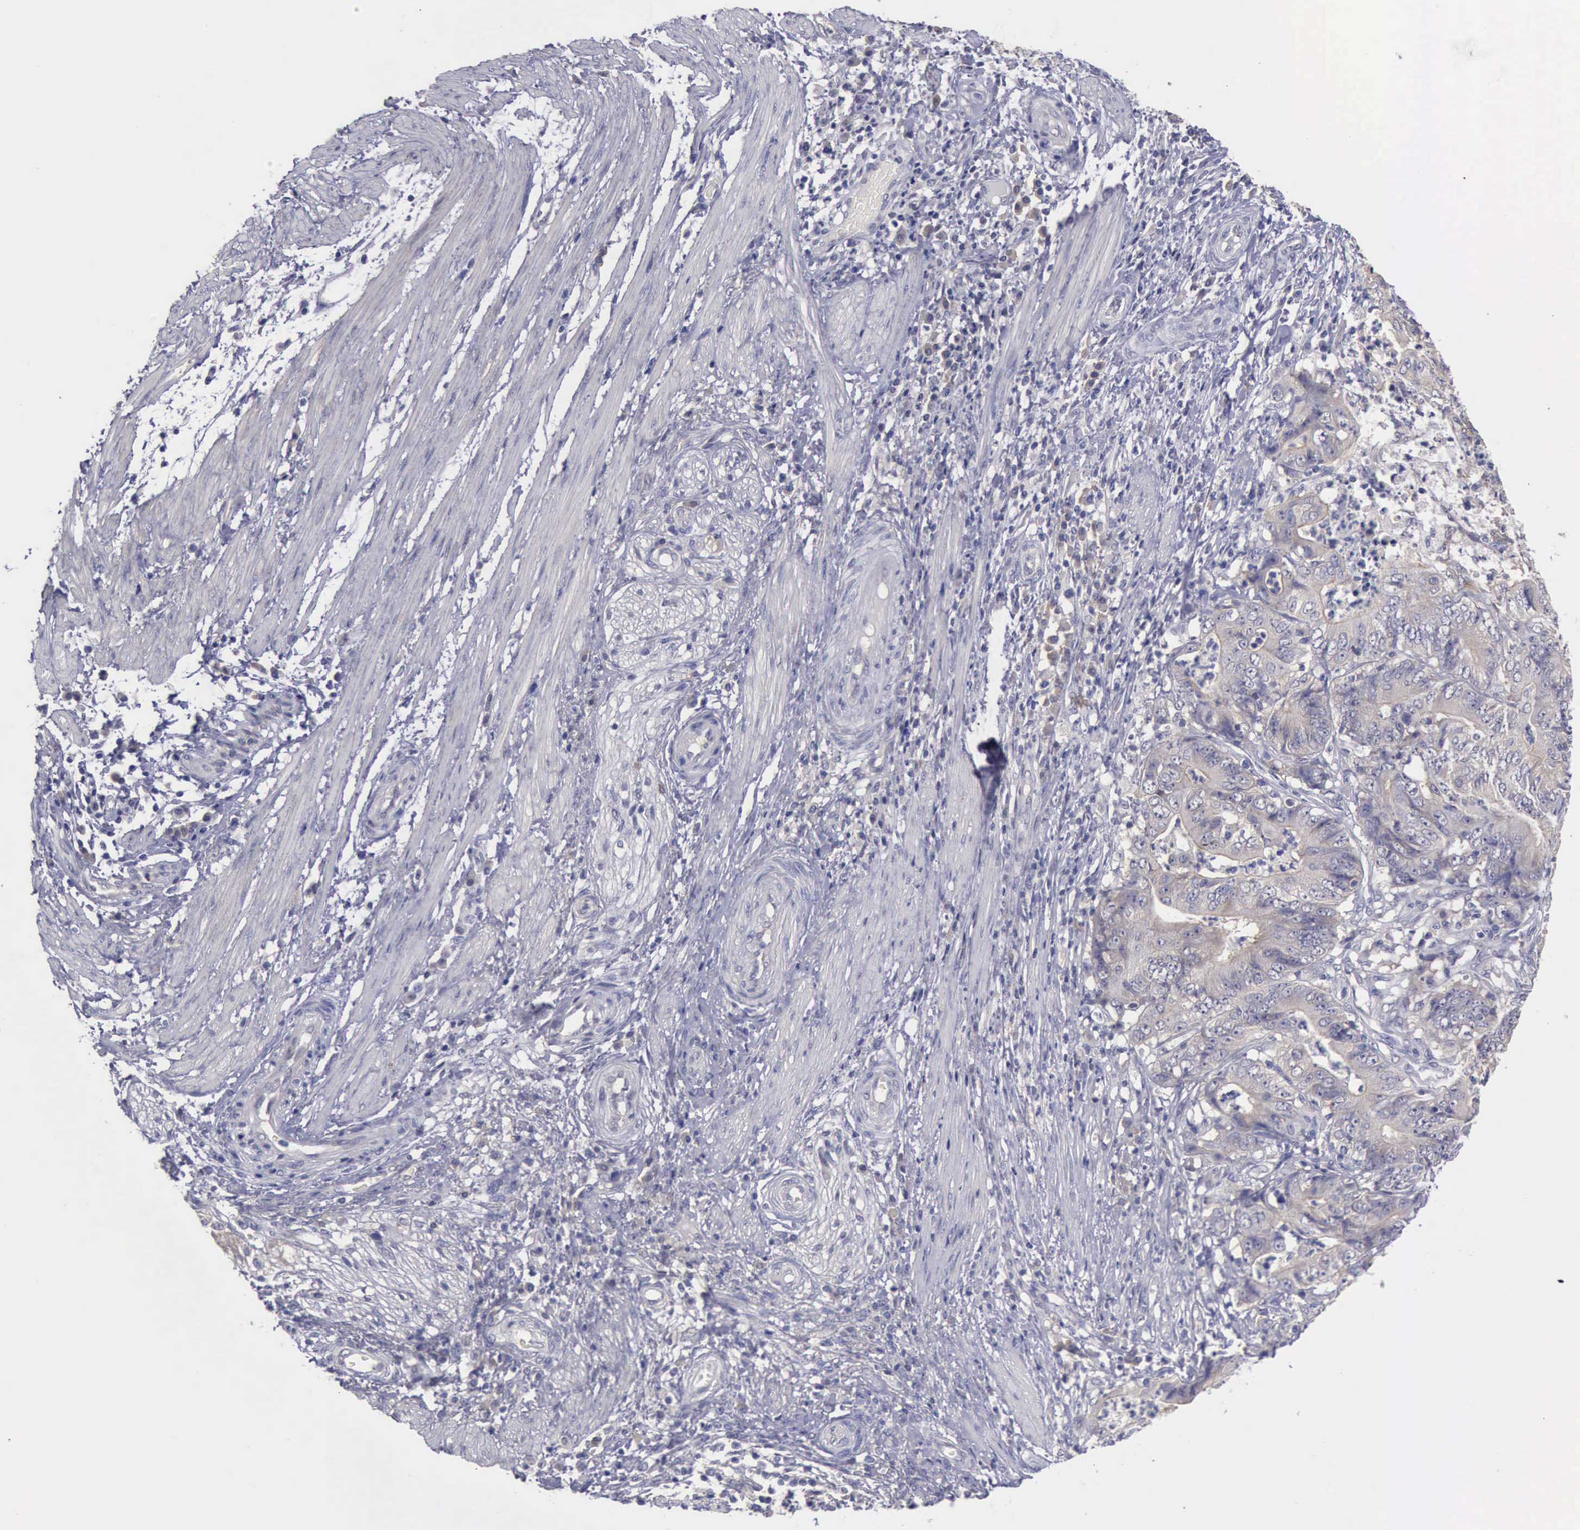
{"staining": {"intensity": "weak", "quantity": "25%-75%", "location": "cytoplasmic/membranous"}, "tissue": "stomach cancer", "cell_type": "Tumor cells", "image_type": "cancer", "snomed": [{"axis": "morphology", "description": "Adenocarcinoma, NOS"}, {"axis": "topography", "description": "Stomach, lower"}], "caption": "Immunohistochemistry (IHC) image of neoplastic tissue: human stomach adenocarcinoma stained using immunohistochemistry exhibits low levels of weak protein expression localized specifically in the cytoplasmic/membranous of tumor cells, appearing as a cytoplasmic/membranous brown color.", "gene": "PHKA1", "patient": {"sex": "female", "age": 86}}